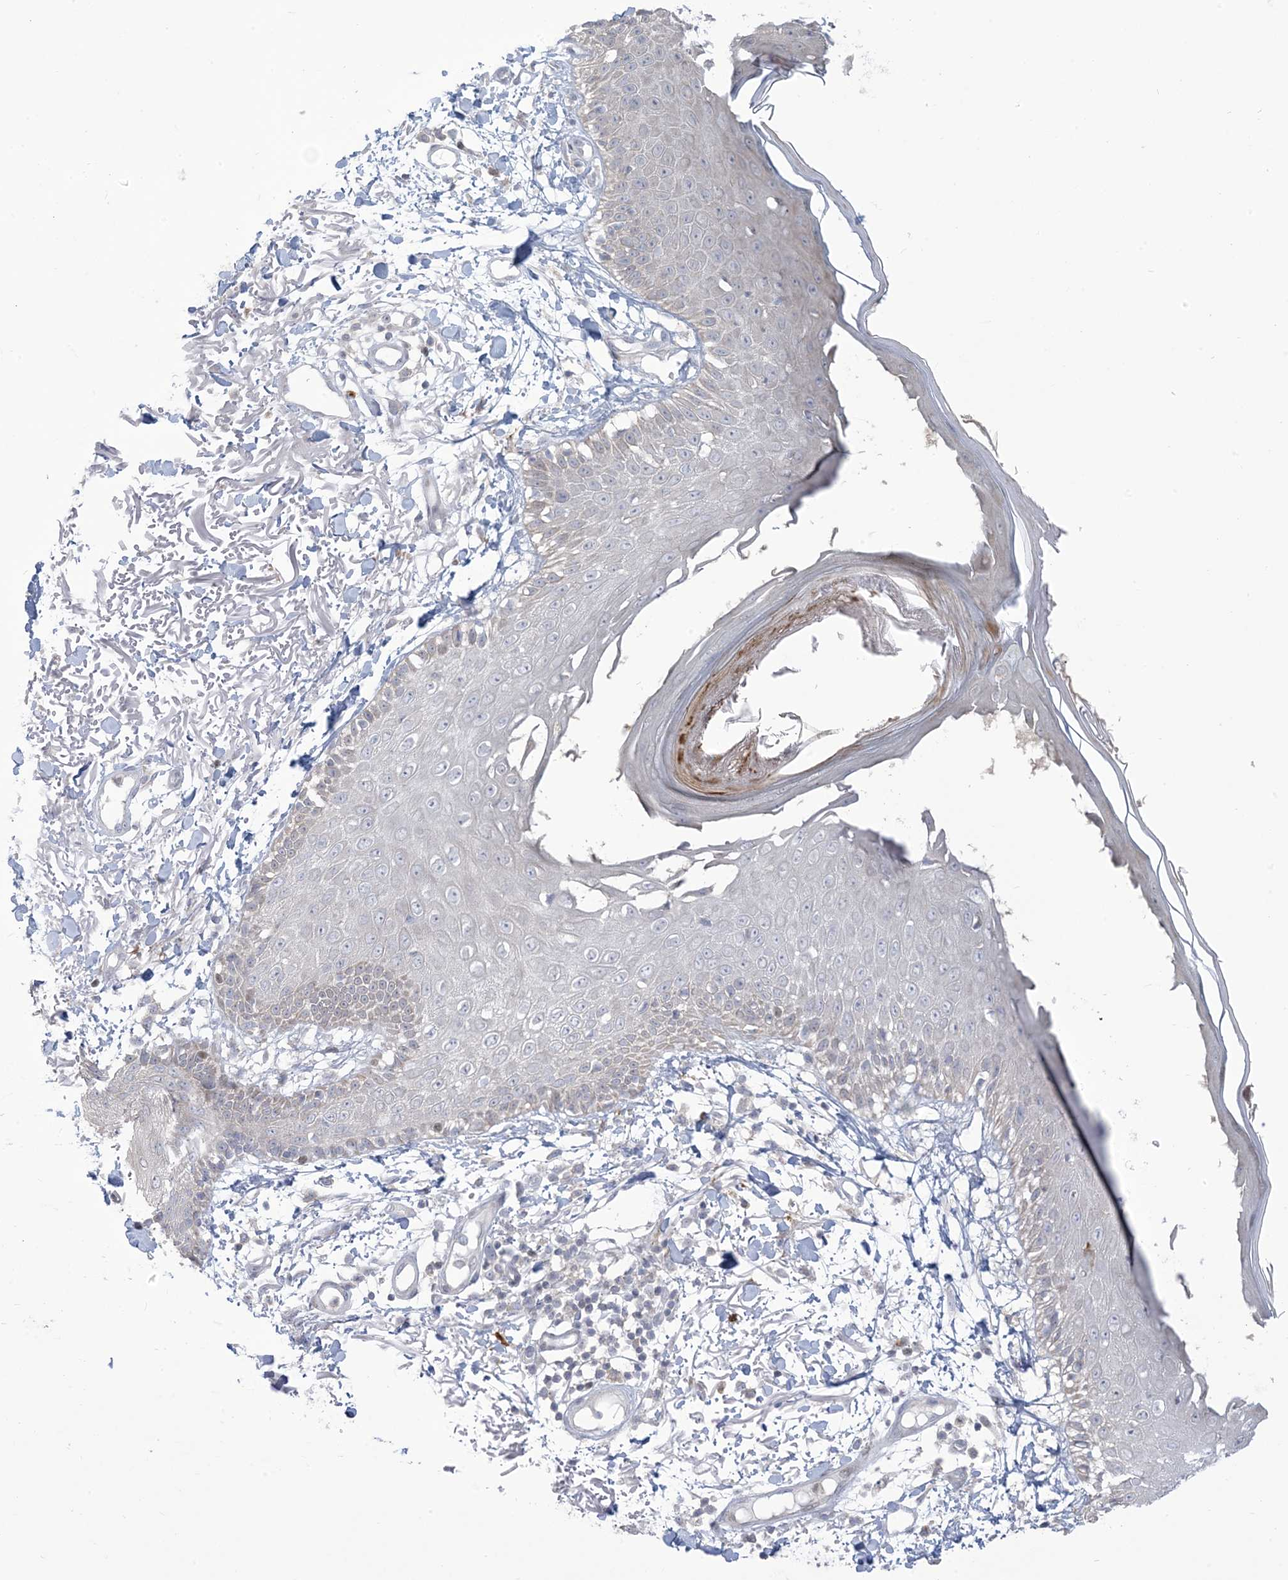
{"staining": {"intensity": "negative", "quantity": "none", "location": "none"}, "tissue": "skin", "cell_type": "Fibroblasts", "image_type": "normal", "snomed": [{"axis": "morphology", "description": "Normal tissue, NOS"}, {"axis": "morphology", "description": "Squamous cell carcinoma, NOS"}, {"axis": "topography", "description": "Skin"}, {"axis": "topography", "description": "Peripheral nerve tissue"}], "caption": "The micrograph shows no staining of fibroblasts in unremarkable skin. Nuclei are stained in blue.", "gene": "AFTPH", "patient": {"sex": "male", "age": 83}}